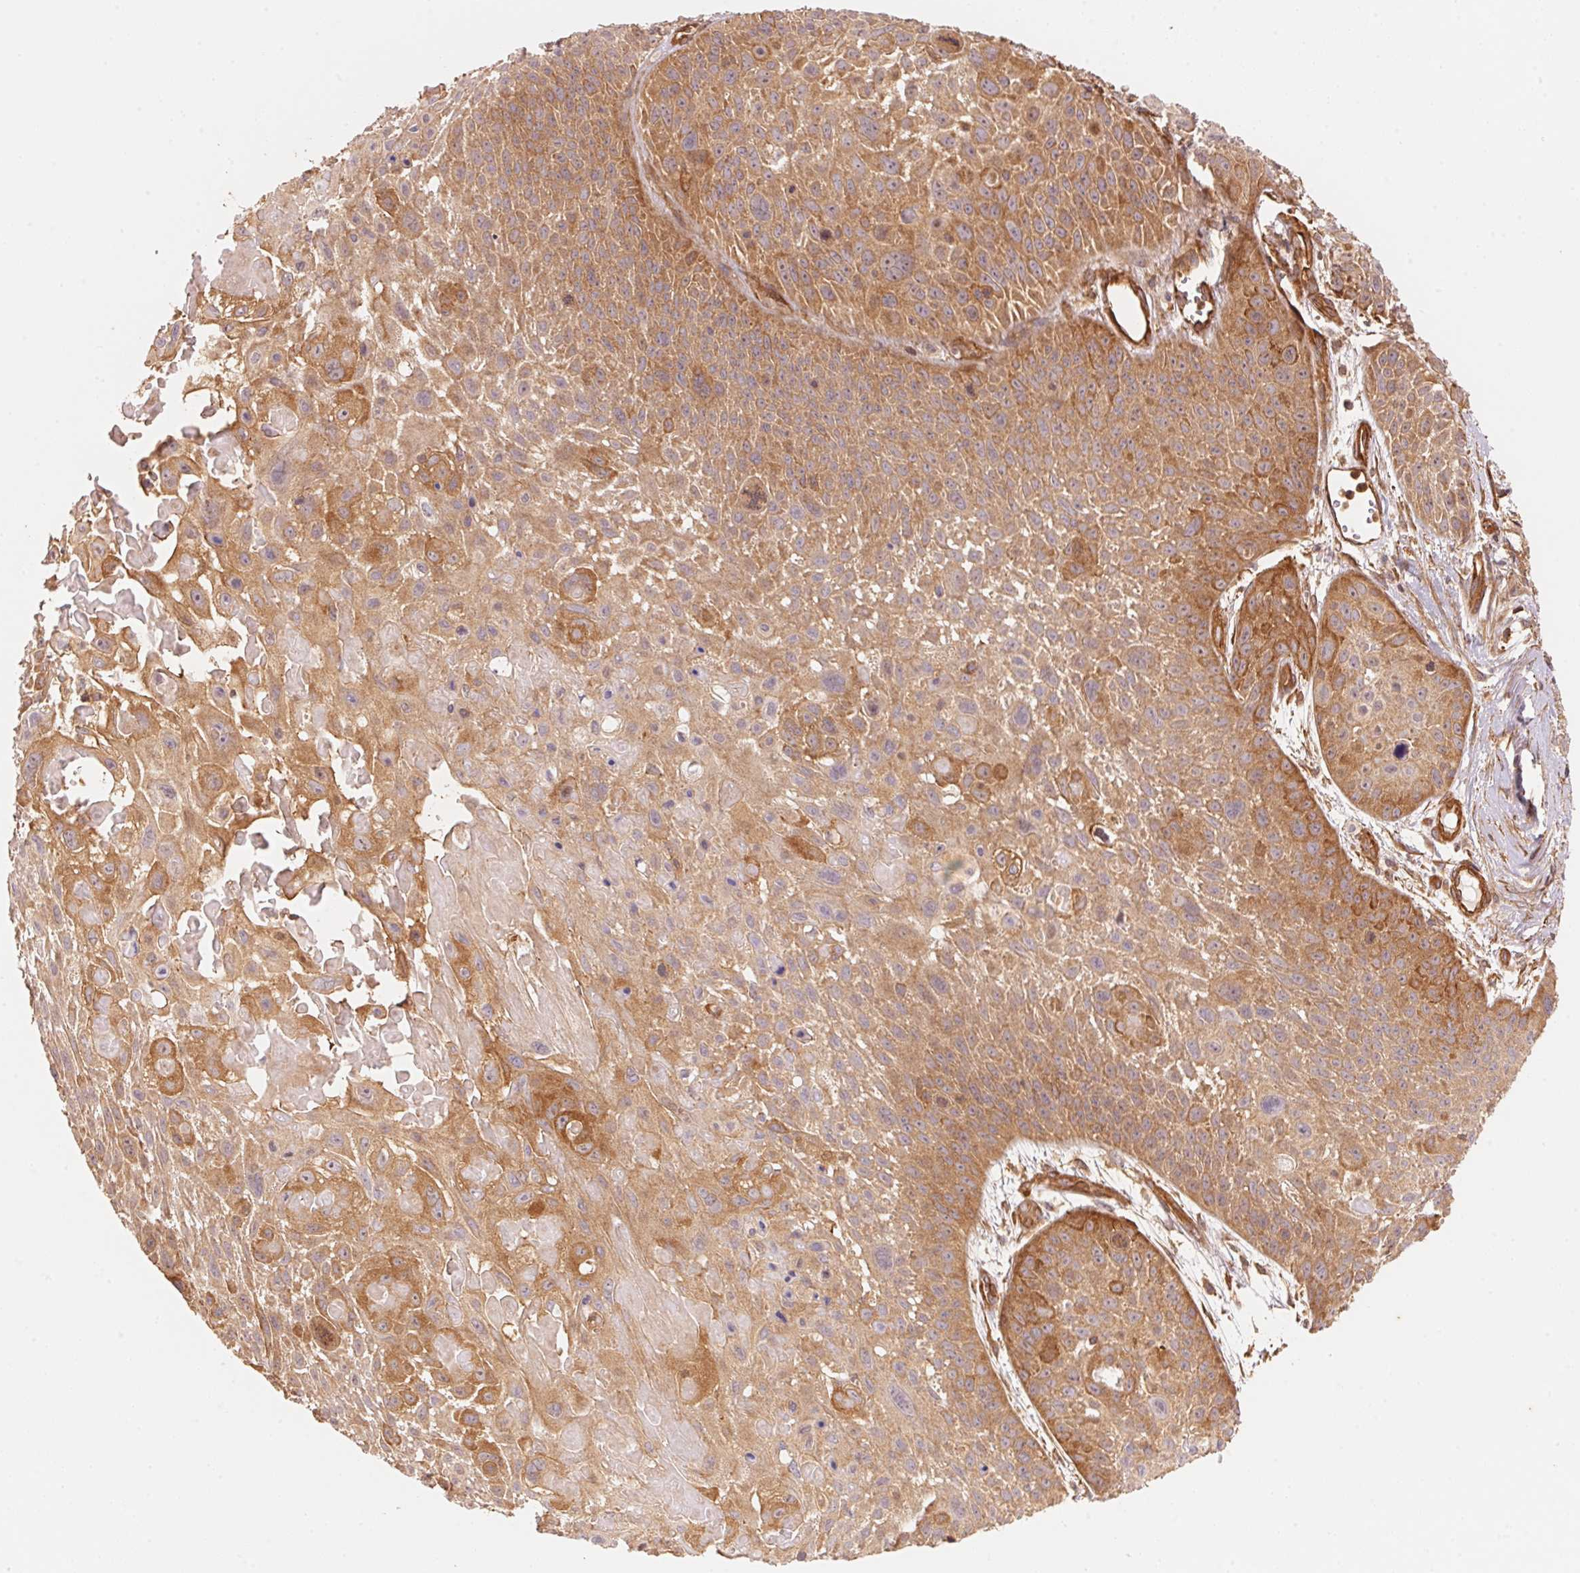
{"staining": {"intensity": "moderate", "quantity": ">75%", "location": "cytoplasmic/membranous"}, "tissue": "skin cancer", "cell_type": "Tumor cells", "image_type": "cancer", "snomed": [{"axis": "morphology", "description": "Squamous cell carcinoma, NOS"}, {"axis": "topography", "description": "Skin"}, {"axis": "topography", "description": "Anal"}], "caption": "Protein staining shows moderate cytoplasmic/membranous staining in approximately >75% of tumor cells in squamous cell carcinoma (skin).", "gene": "TNIP2", "patient": {"sex": "female", "age": 75}}